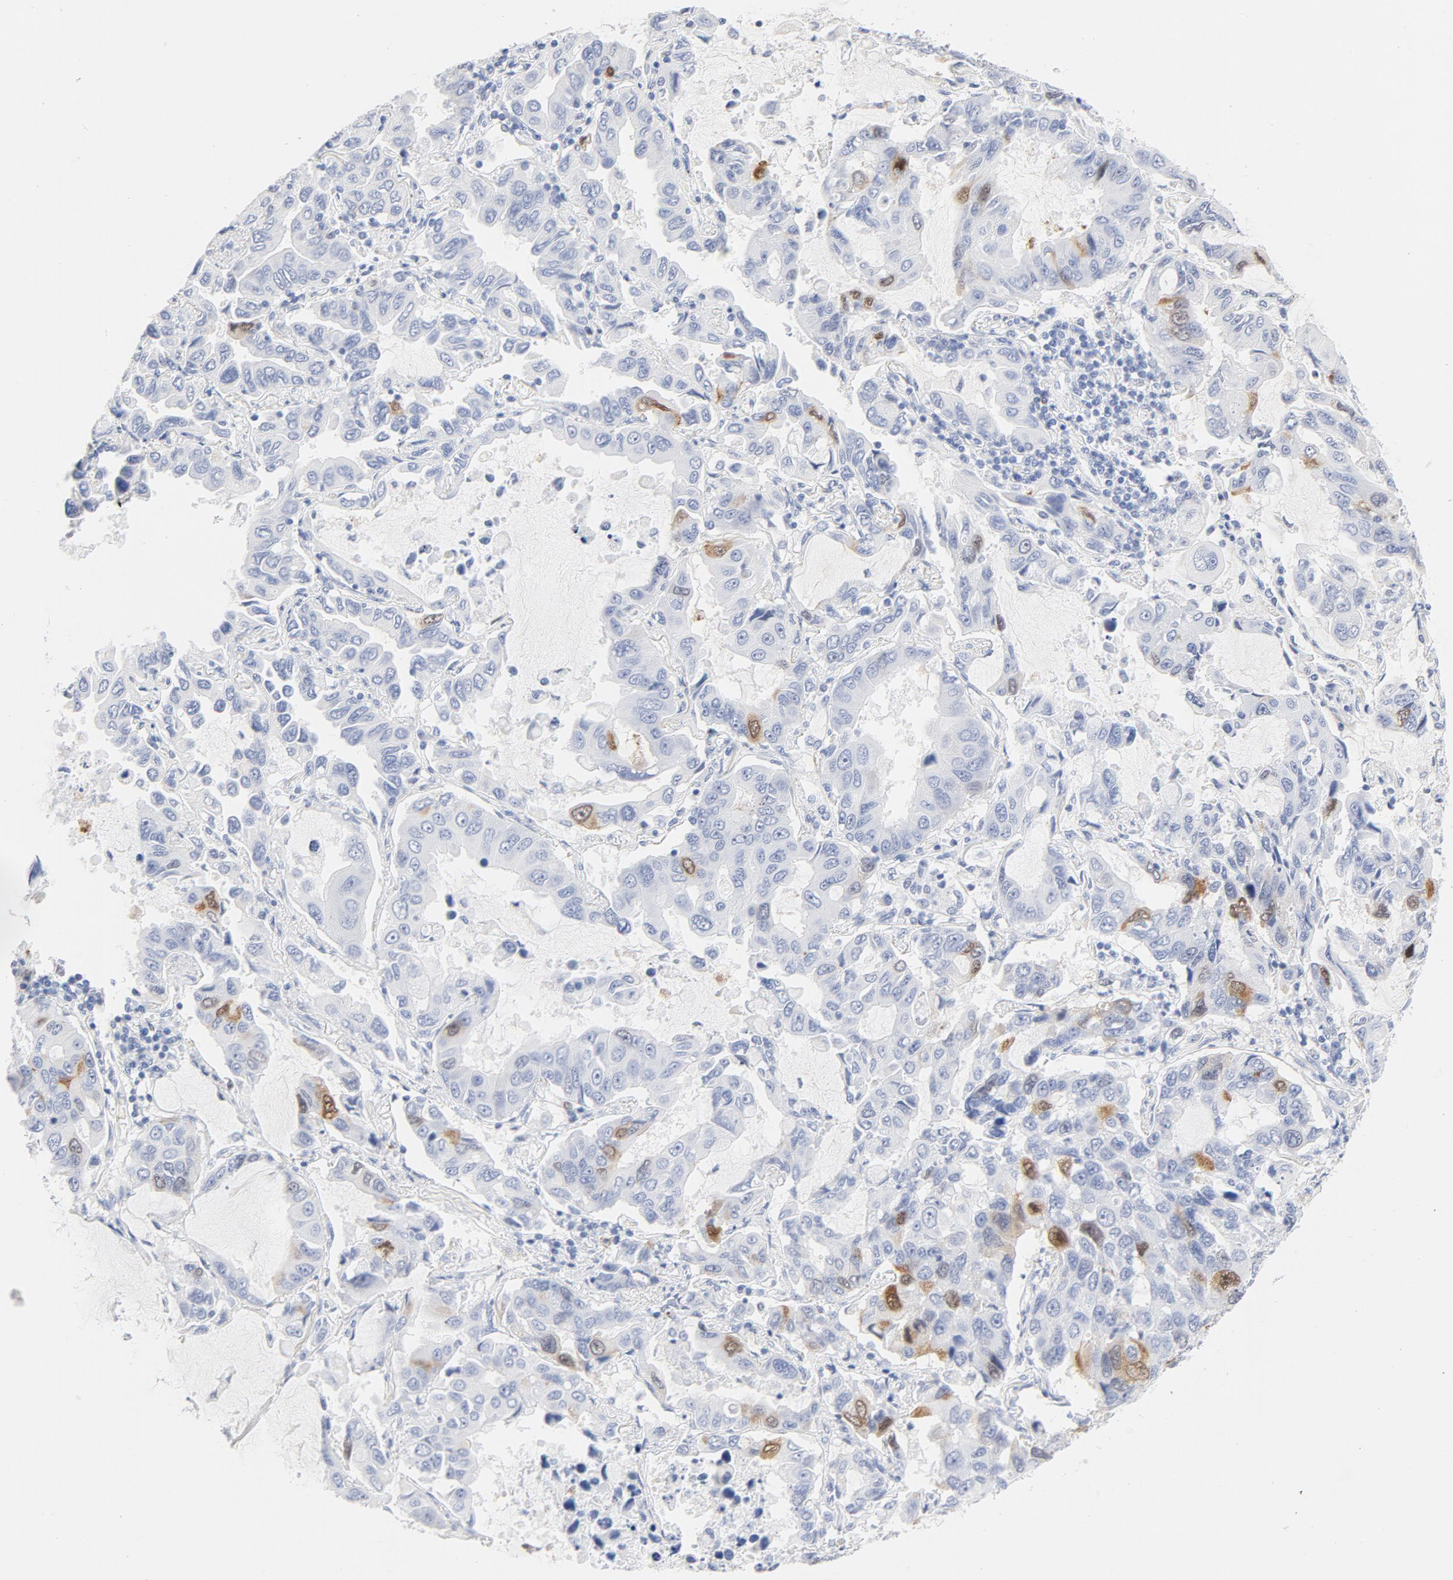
{"staining": {"intensity": "moderate", "quantity": "<25%", "location": "cytoplasmic/membranous,nuclear"}, "tissue": "lung cancer", "cell_type": "Tumor cells", "image_type": "cancer", "snomed": [{"axis": "morphology", "description": "Adenocarcinoma, NOS"}, {"axis": "topography", "description": "Lung"}], "caption": "Immunohistochemistry histopathology image of neoplastic tissue: human adenocarcinoma (lung) stained using immunohistochemistry (IHC) exhibits low levels of moderate protein expression localized specifically in the cytoplasmic/membranous and nuclear of tumor cells, appearing as a cytoplasmic/membranous and nuclear brown color.", "gene": "CDC20", "patient": {"sex": "male", "age": 64}}